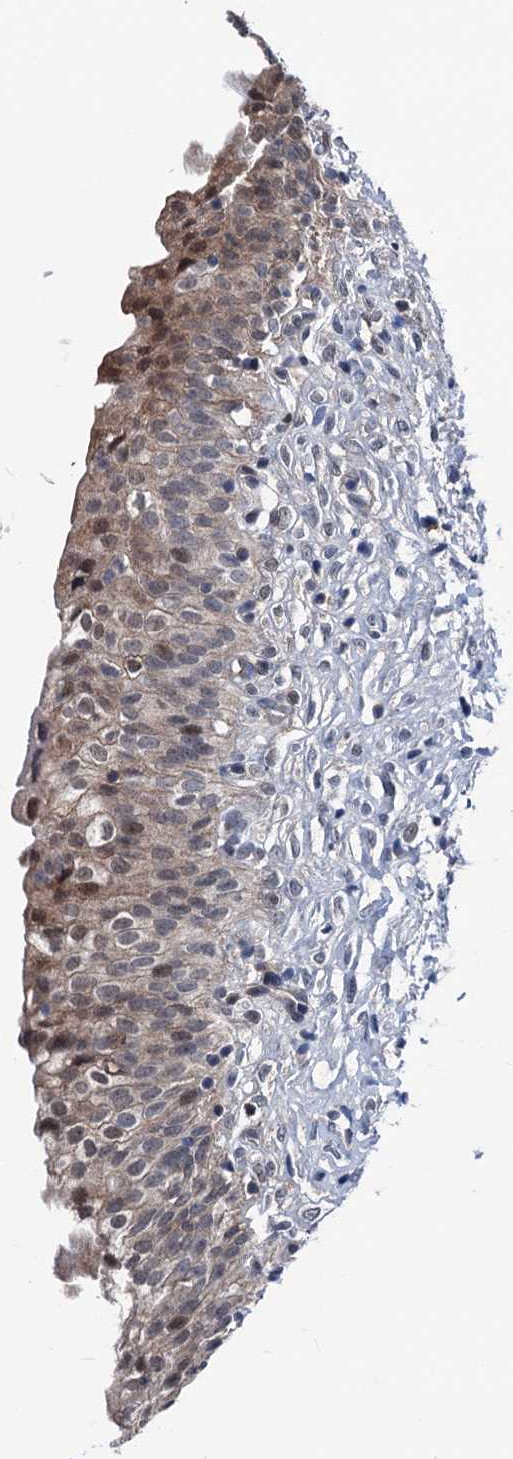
{"staining": {"intensity": "moderate", "quantity": ">75%", "location": "cytoplasmic/membranous,nuclear"}, "tissue": "urinary bladder", "cell_type": "Urothelial cells", "image_type": "normal", "snomed": [{"axis": "morphology", "description": "Normal tissue, NOS"}, {"axis": "topography", "description": "Urinary bladder"}], "caption": "There is medium levels of moderate cytoplasmic/membranous,nuclear positivity in urothelial cells of normal urinary bladder, as demonstrated by immunohistochemical staining (brown color).", "gene": "GLO1", "patient": {"sex": "male", "age": 55}}